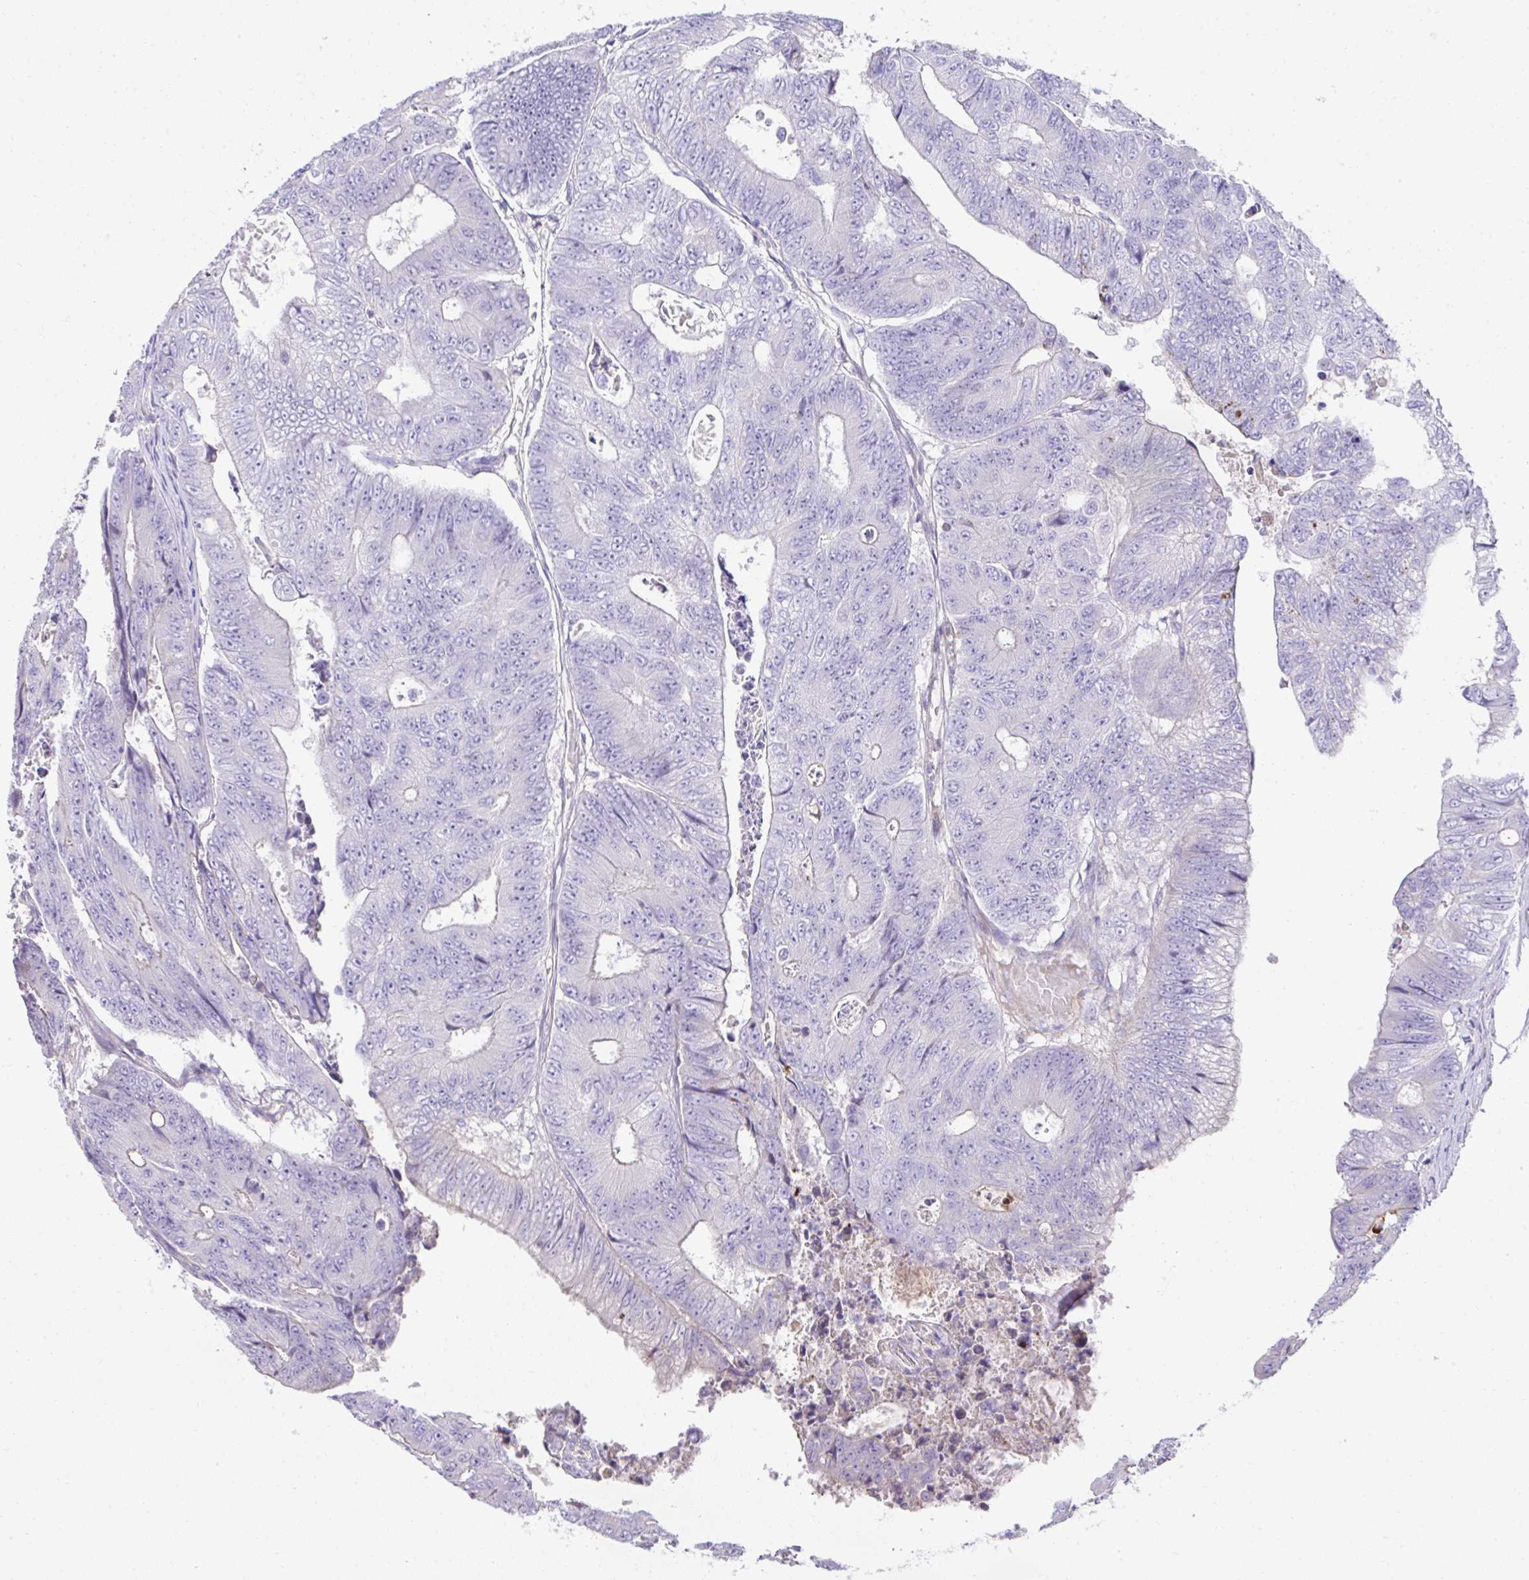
{"staining": {"intensity": "negative", "quantity": "none", "location": "none"}, "tissue": "colorectal cancer", "cell_type": "Tumor cells", "image_type": "cancer", "snomed": [{"axis": "morphology", "description": "Adenocarcinoma, NOS"}, {"axis": "topography", "description": "Colon"}], "caption": "This is a histopathology image of immunohistochemistry (IHC) staining of colorectal adenocarcinoma, which shows no positivity in tumor cells.", "gene": "CCDC85C", "patient": {"sex": "female", "age": 48}}